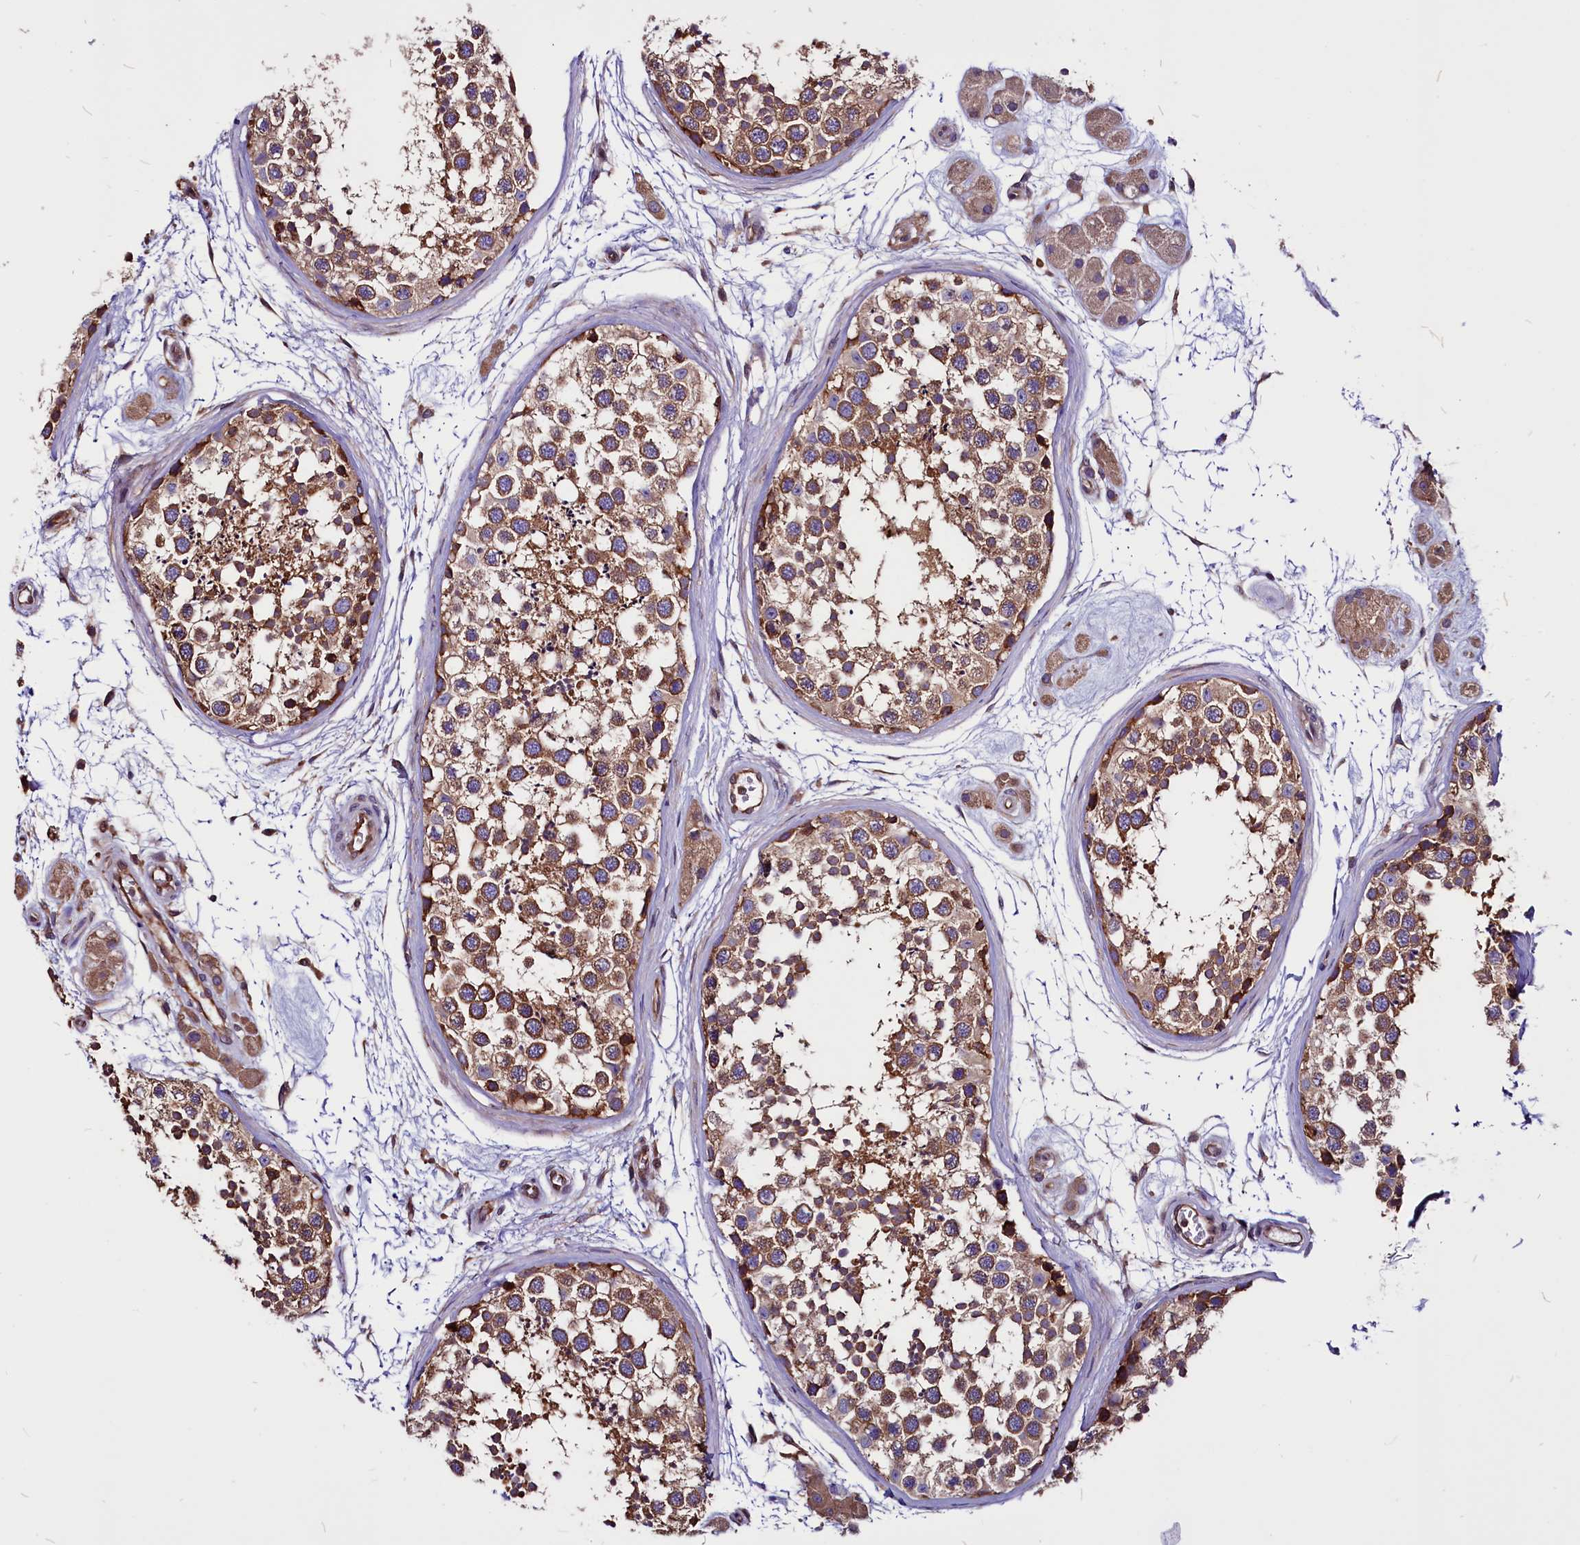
{"staining": {"intensity": "moderate", "quantity": ">75%", "location": "cytoplasmic/membranous"}, "tissue": "testis", "cell_type": "Cells in seminiferous ducts", "image_type": "normal", "snomed": [{"axis": "morphology", "description": "Normal tissue, NOS"}, {"axis": "topography", "description": "Testis"}], "caption": "Moderate cytoplasmic/membranous positivity for a protein is identified in approximately >75% of cells in seminiferous ducts of benign testis using IHC.", "gene": "EIF3G", "patient": {"sex": "male", "age": 56}}